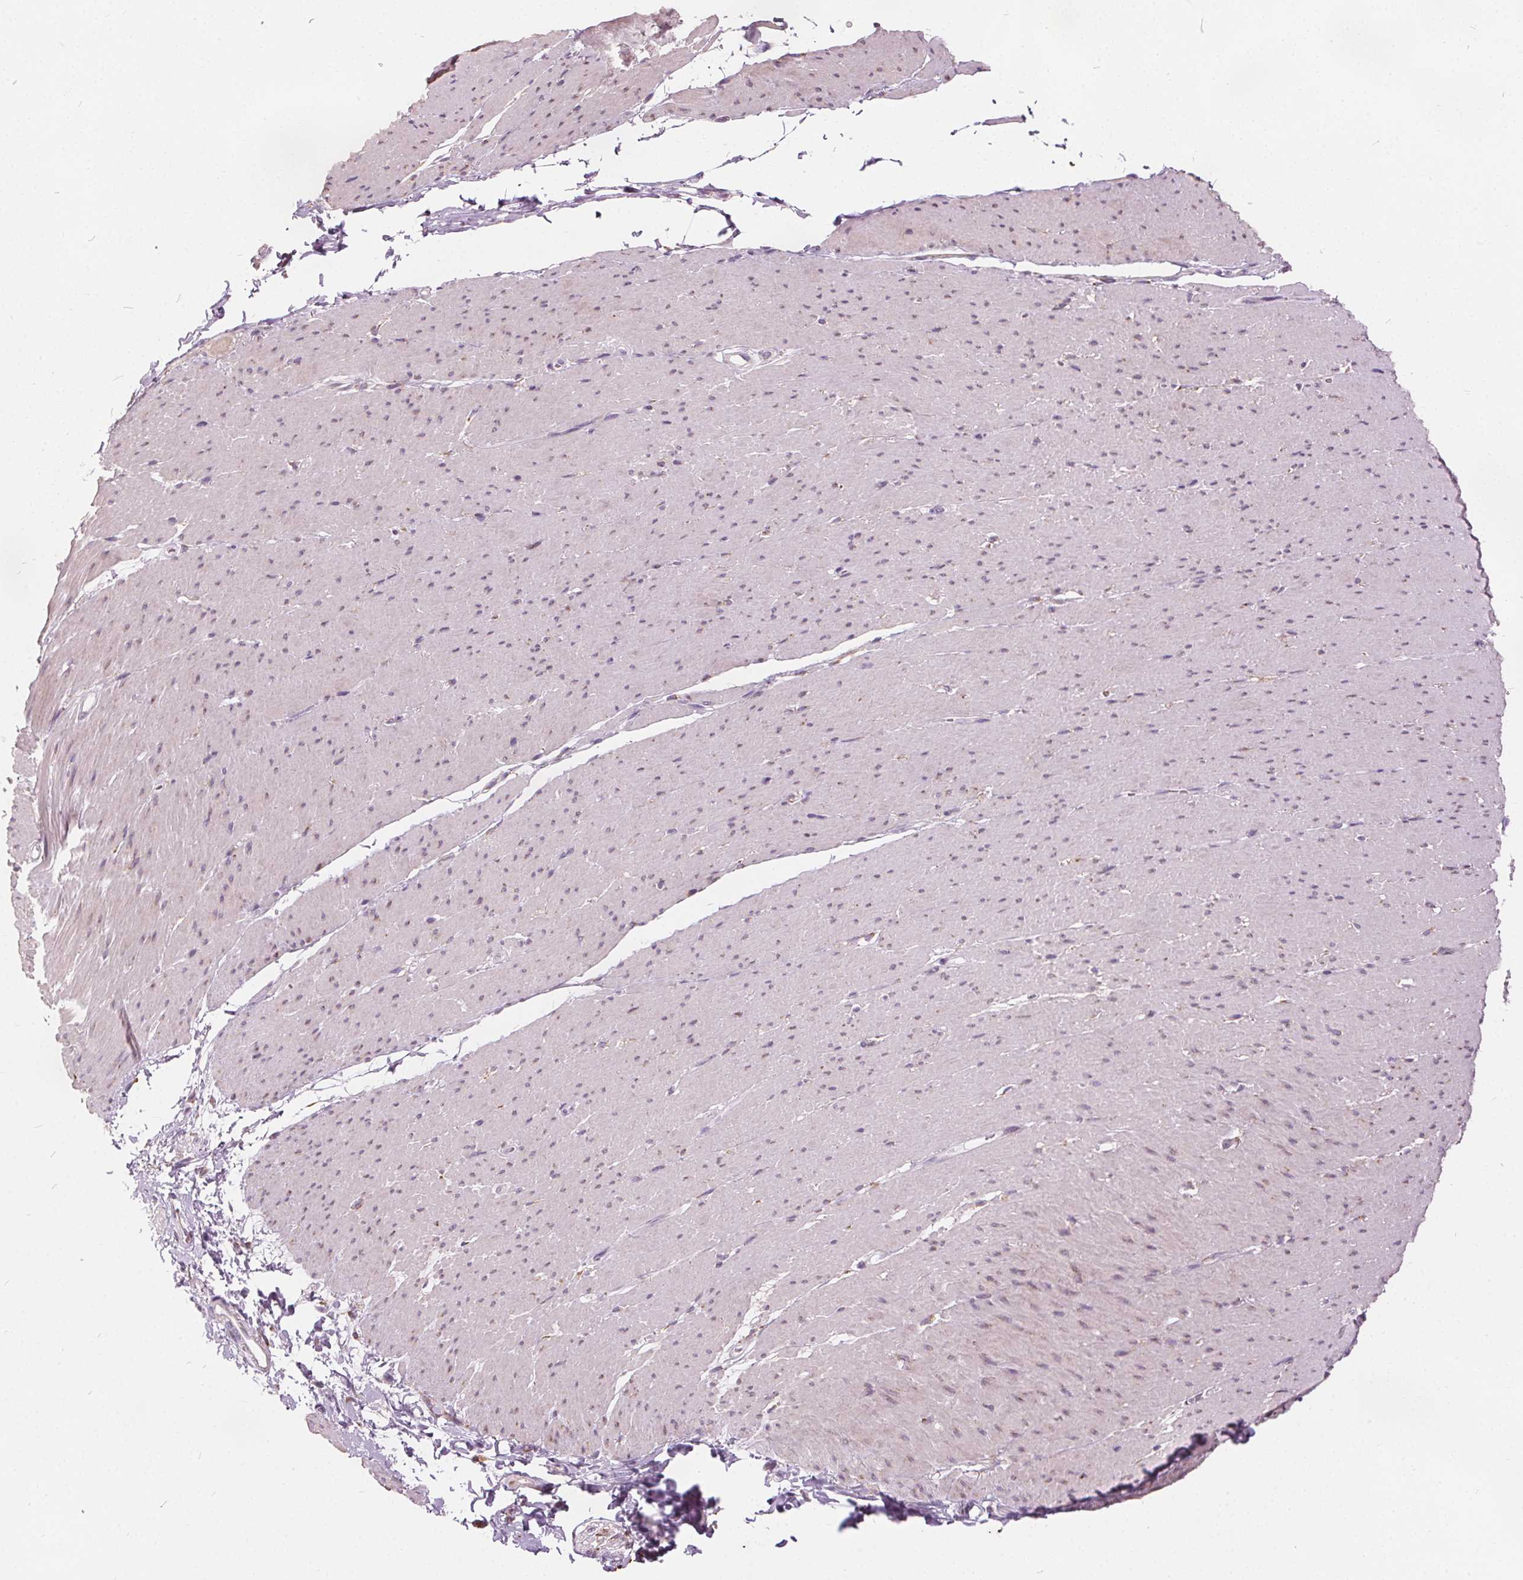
{"staining": {"intensity": "moderate", "quantity": "<25%", "location": "cytoplasmic/membranous"}, "tissue": "smooth muscle", "cell_type": "Smooth muscle cells", "image_type": "normal", "snomed": [{"axis": "morphology", "description": "Normal tissue, NOS"}, {"axis": "topography", "description": "Smooth muscle"}, {"axis": "topography", "description": "Rectum"}], "caption": "Immunohistochemical staining of unremarkable smooth muscle exhibits <25% levels of moderate cytoplasmic/membranous protein positivity in approximately <25% of smooth muscle cells.", "gene": "ACOX2", "patient": {"sex": "male", "age": 53}}